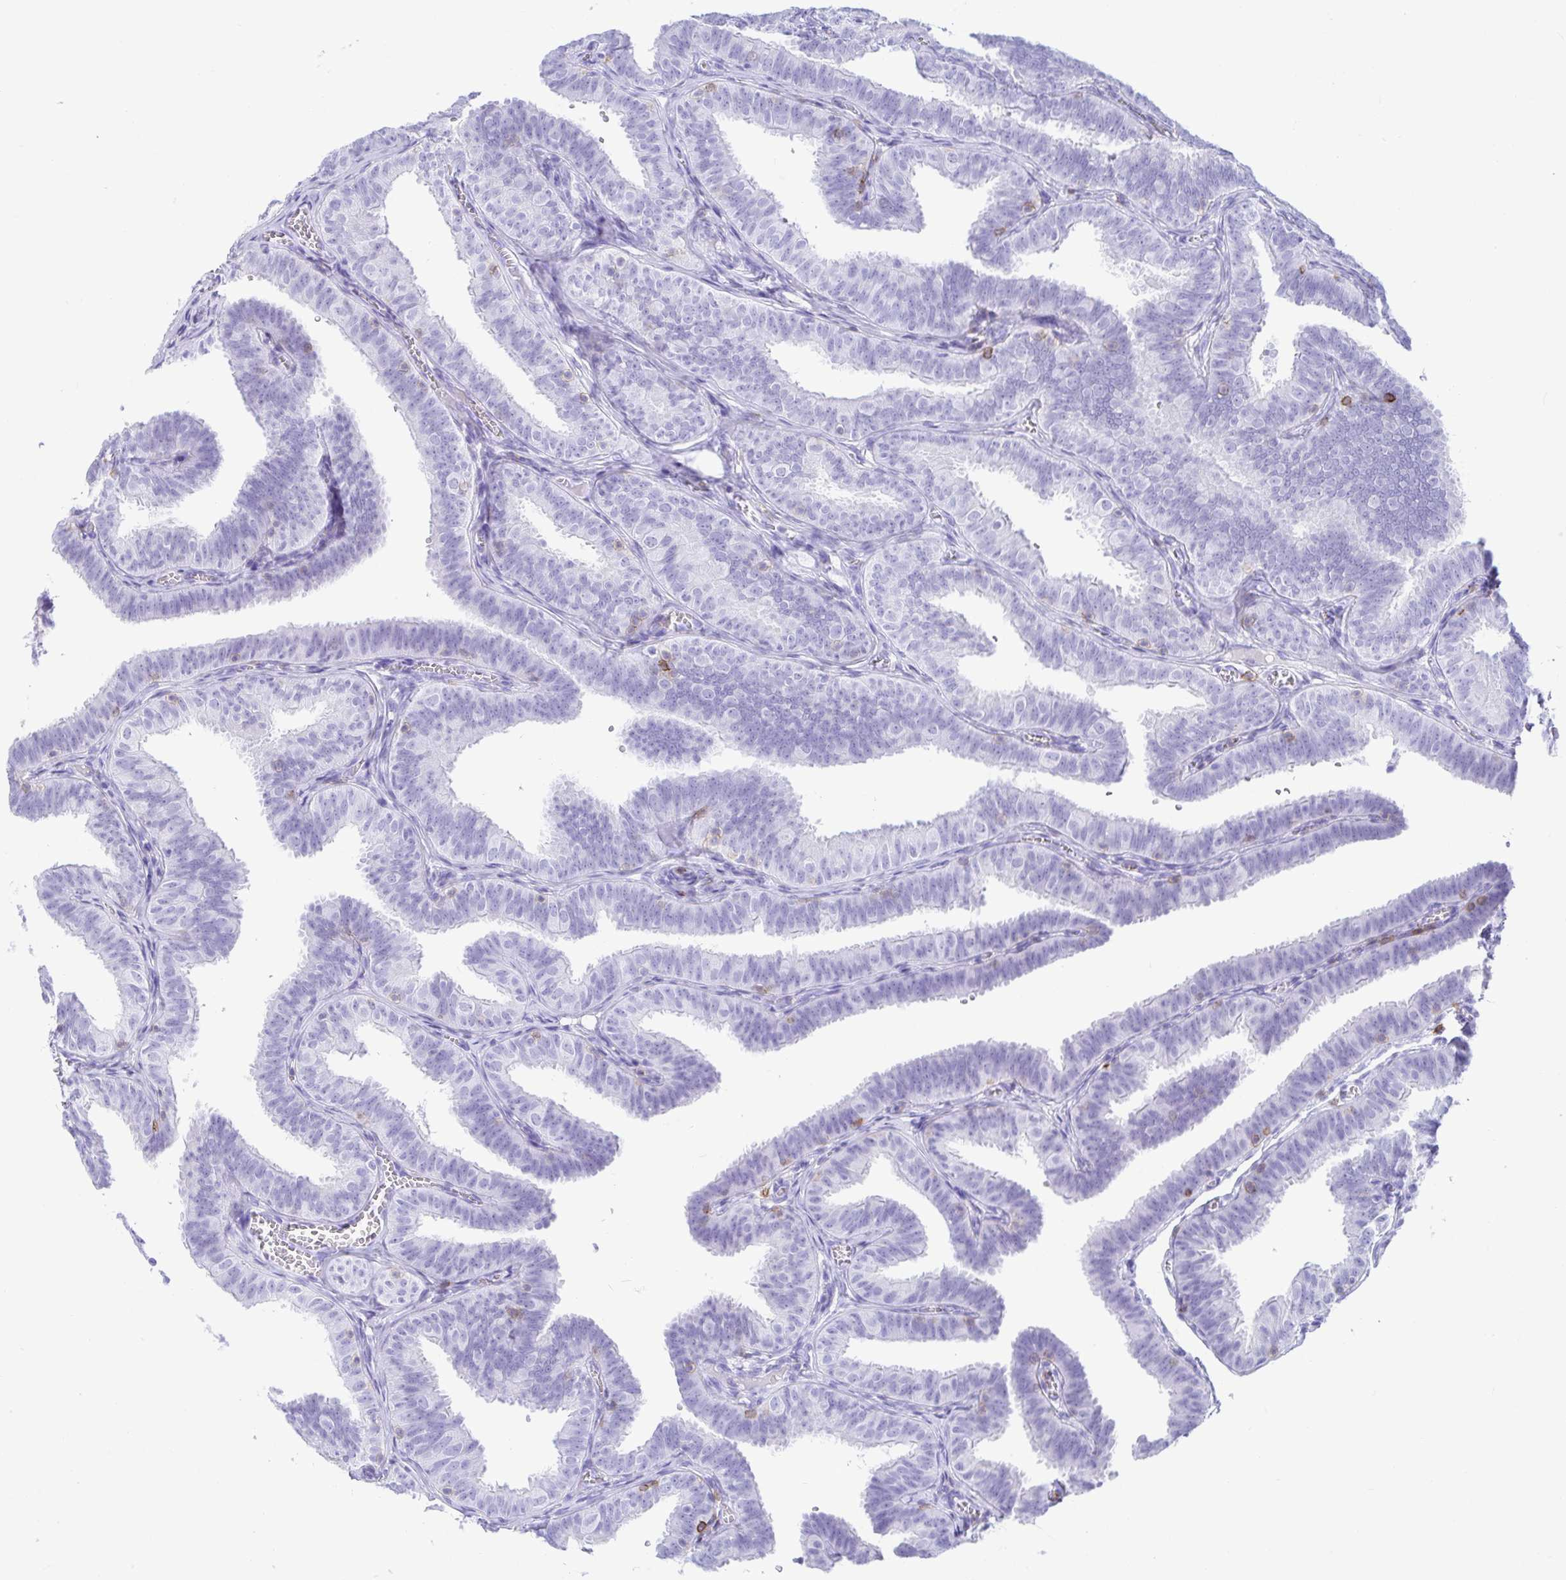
{"staining": {"intensity": "negative", "quantity": "none", "location": "none"}, "tissue": "fallopian tube", "cell_type": "Glandular cells", "image_type": "normal", "snomed": [{"axis": "morphology", "description": "Normal tissue, NOS"}, {"axis": "topography", "description": "Fallopian tube"}], "caption": "There is no significant staining in glandular cells of fallopian tube. The staining was performed using DAB to visualize the protein expression in brown, while the nuclei were stained in blue with hematoxylin (Magnification: 20x).", "gene": "CD5", "patient": {"sex": "female", "age": 25}}